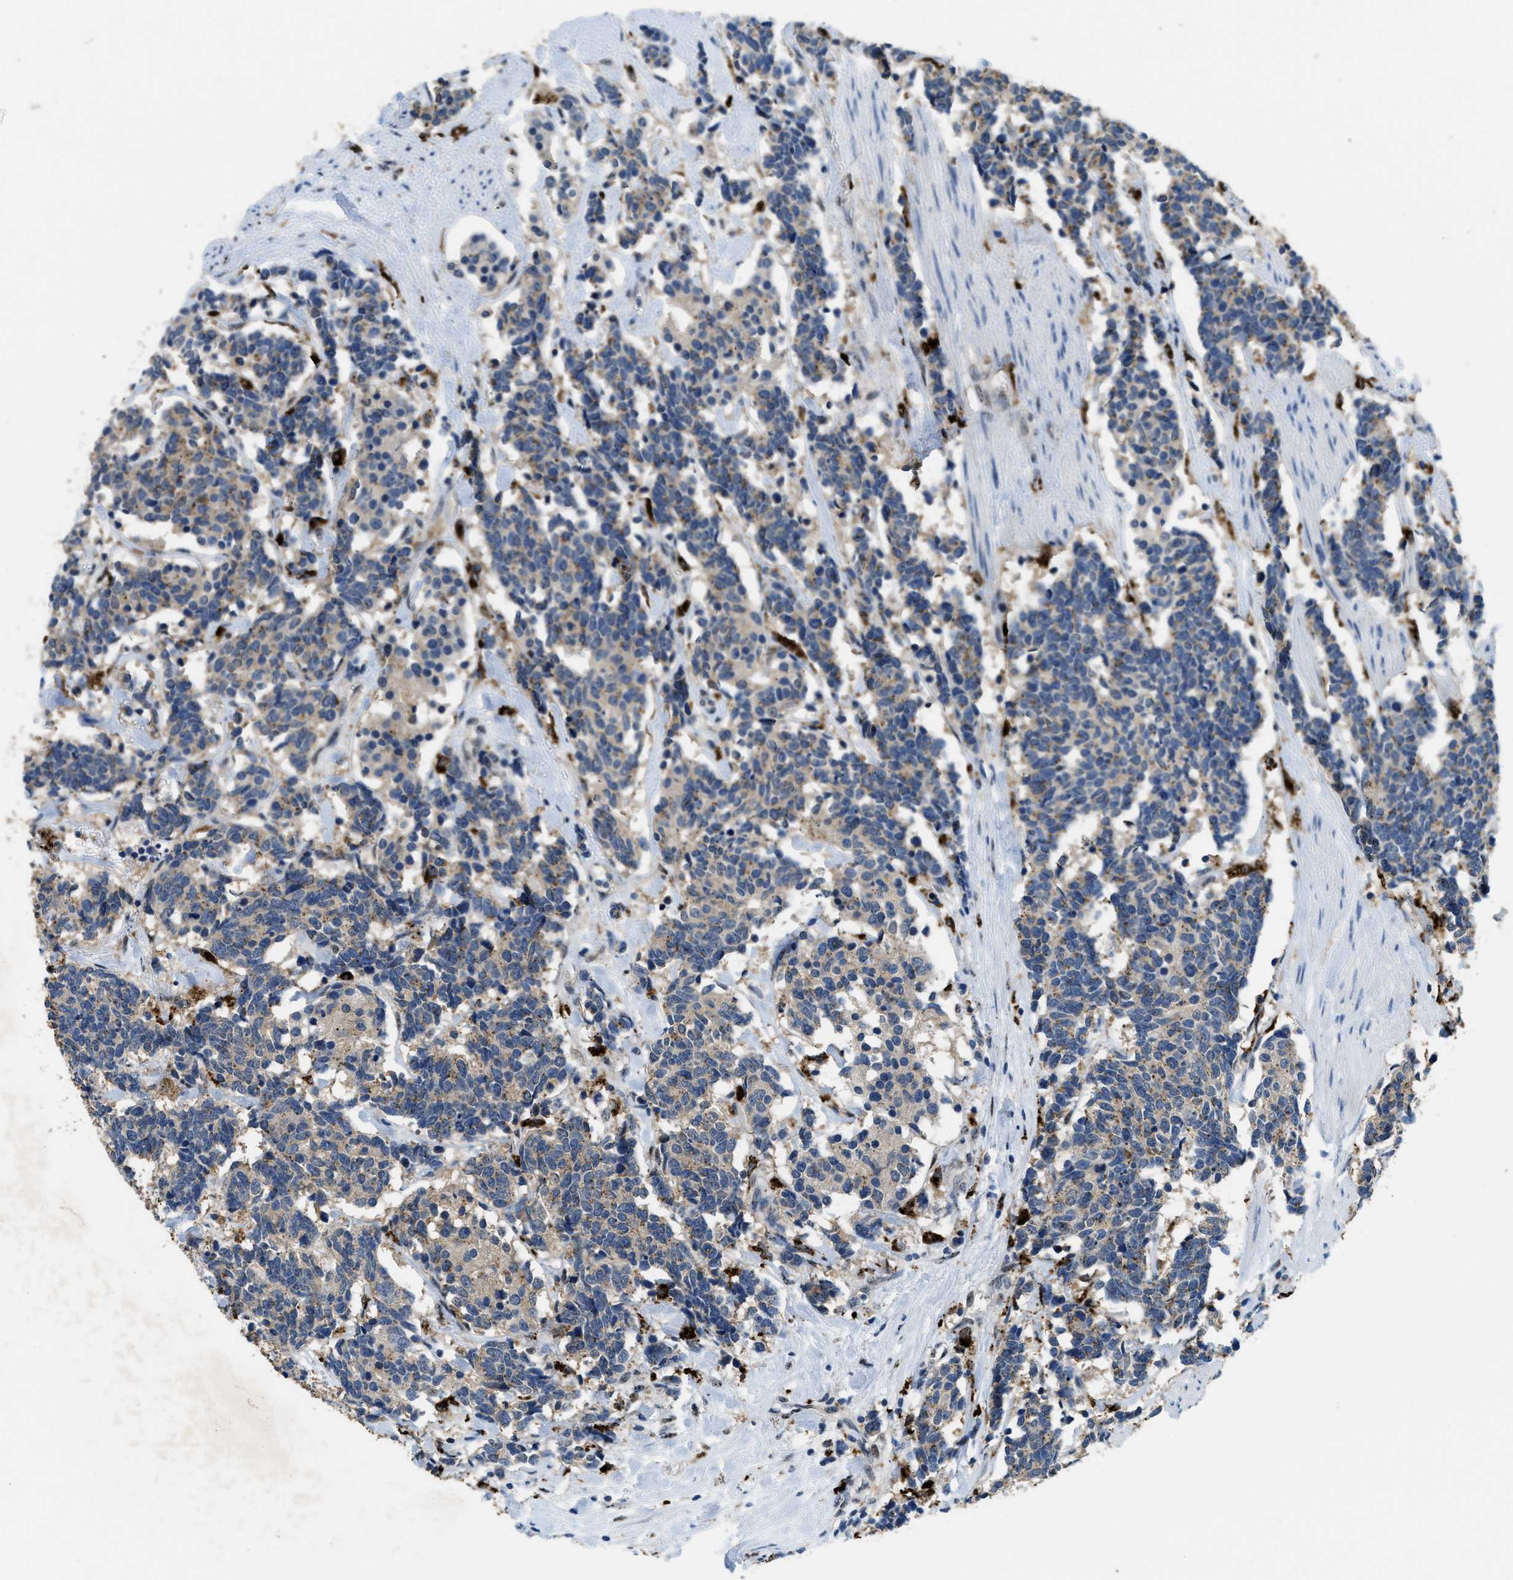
{"staining": {"intensity": "weak", "quantity": ">75%", "location": "cytoplasmic/membranous"}, "tissue": "carcinoid", "cell_type": "Tumor cells", "image_type": "cancer", "snomed": [{"axis": "morphology", "description": "Carcinoma, NOS"}, {"axis": "morphology", "description": "Carcinoid, malignant, NOS"}, {"axis": "topography", "description": "Urinary bladder"}], "caption": "Protein staining of carcinoma tissue demonstrates weak cytoplasmic/membranous staining in approximately >75% of tumor cells.", "gene": "BMPR2", "patient": {"sex": "male", "age": 57}}